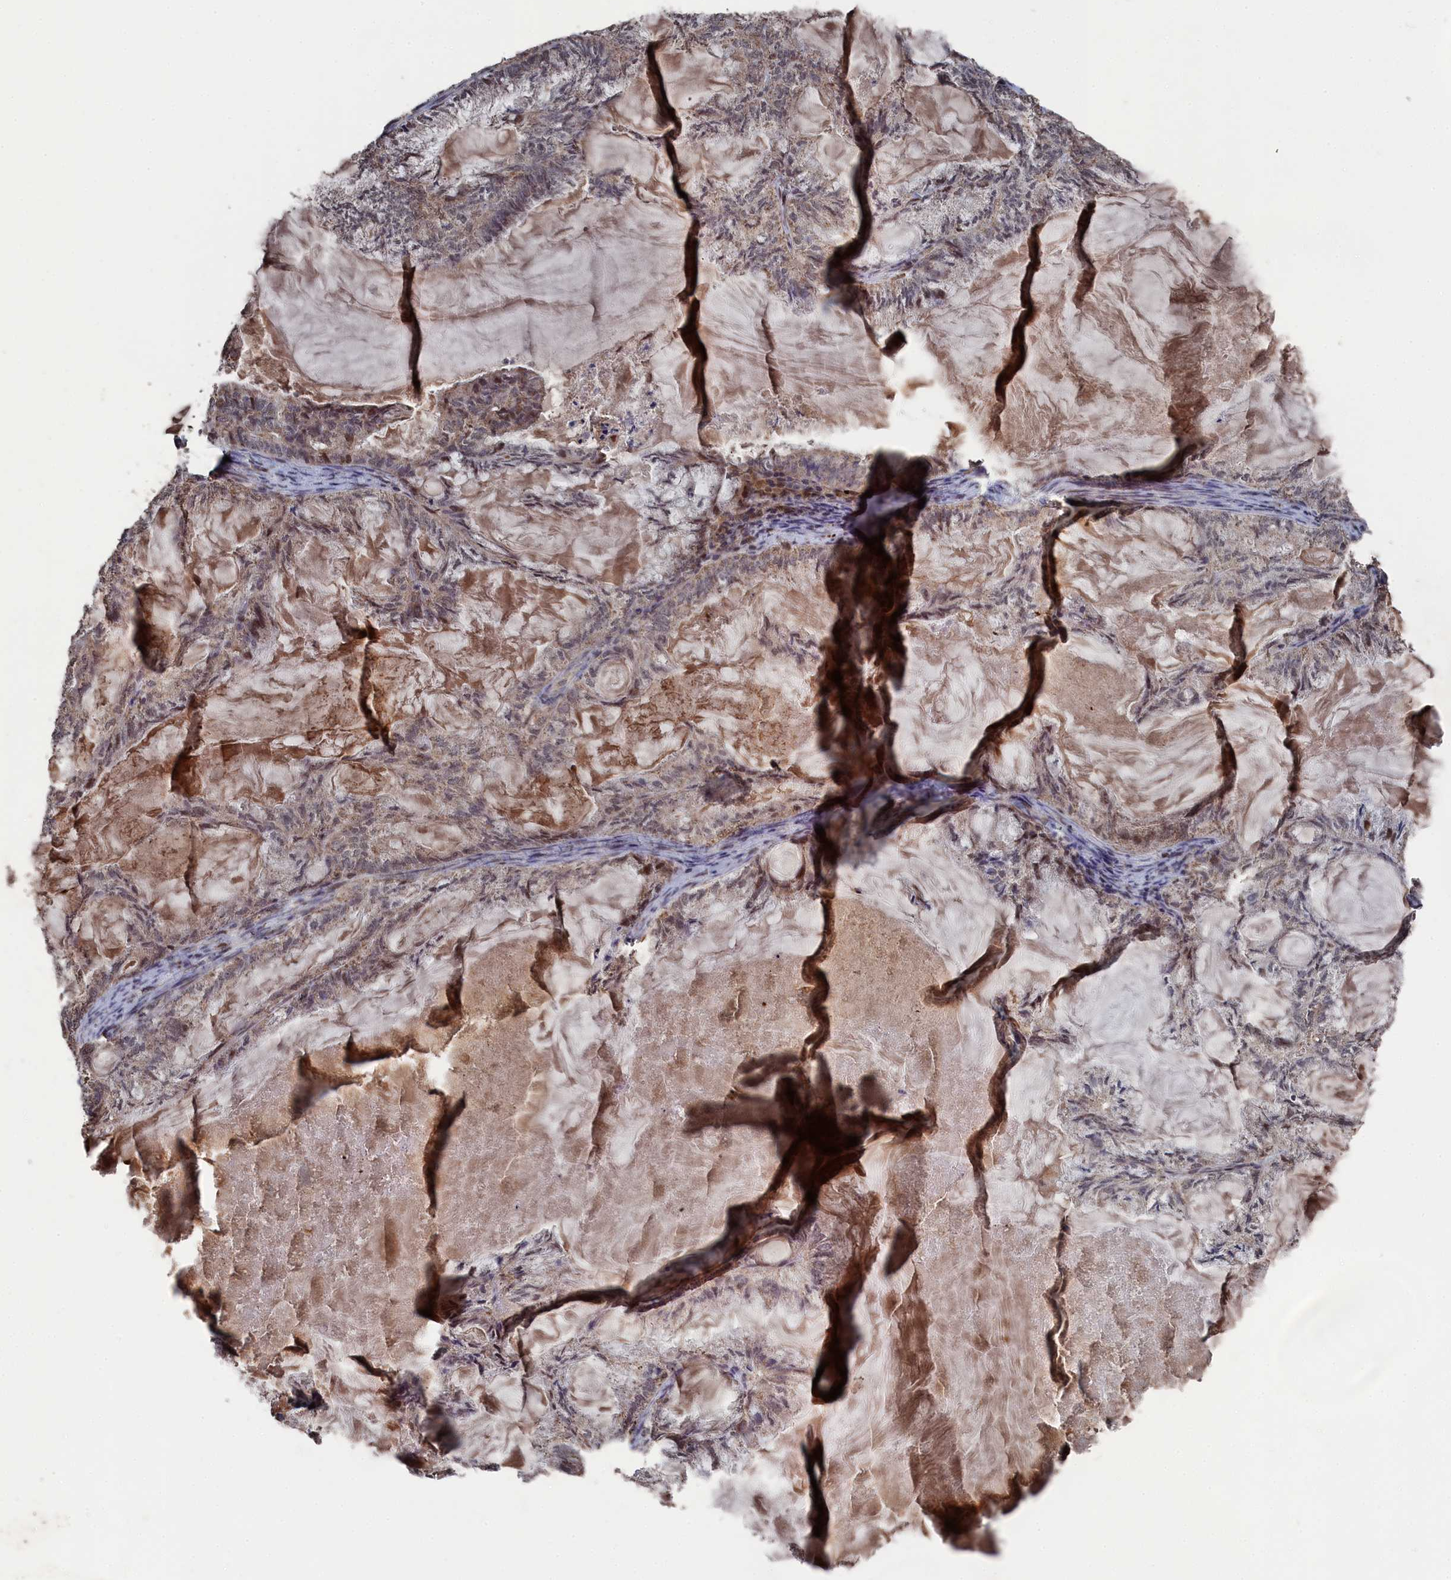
{"staining": {"intensity": "weak", "quantity": "<25%", "location": "nuclear"}, "tissue": "endometrial cancer", "cell_type": "Tumor cells", "image_type": "cancer", "snomed": [{"axis": "morphology", "description": "Adenocarcinoma, NOS"}, {"axis": "topography", "description": "Endometrium"}], "caption": "IHC histopathology image of neoplastic tissue: human endometrial adenocarcinoma stained with DAB demonstrates no significant protein staining in tumor cells.", "gene": "CEACAM21", "patient": {"sex": "female", "age": 86}}